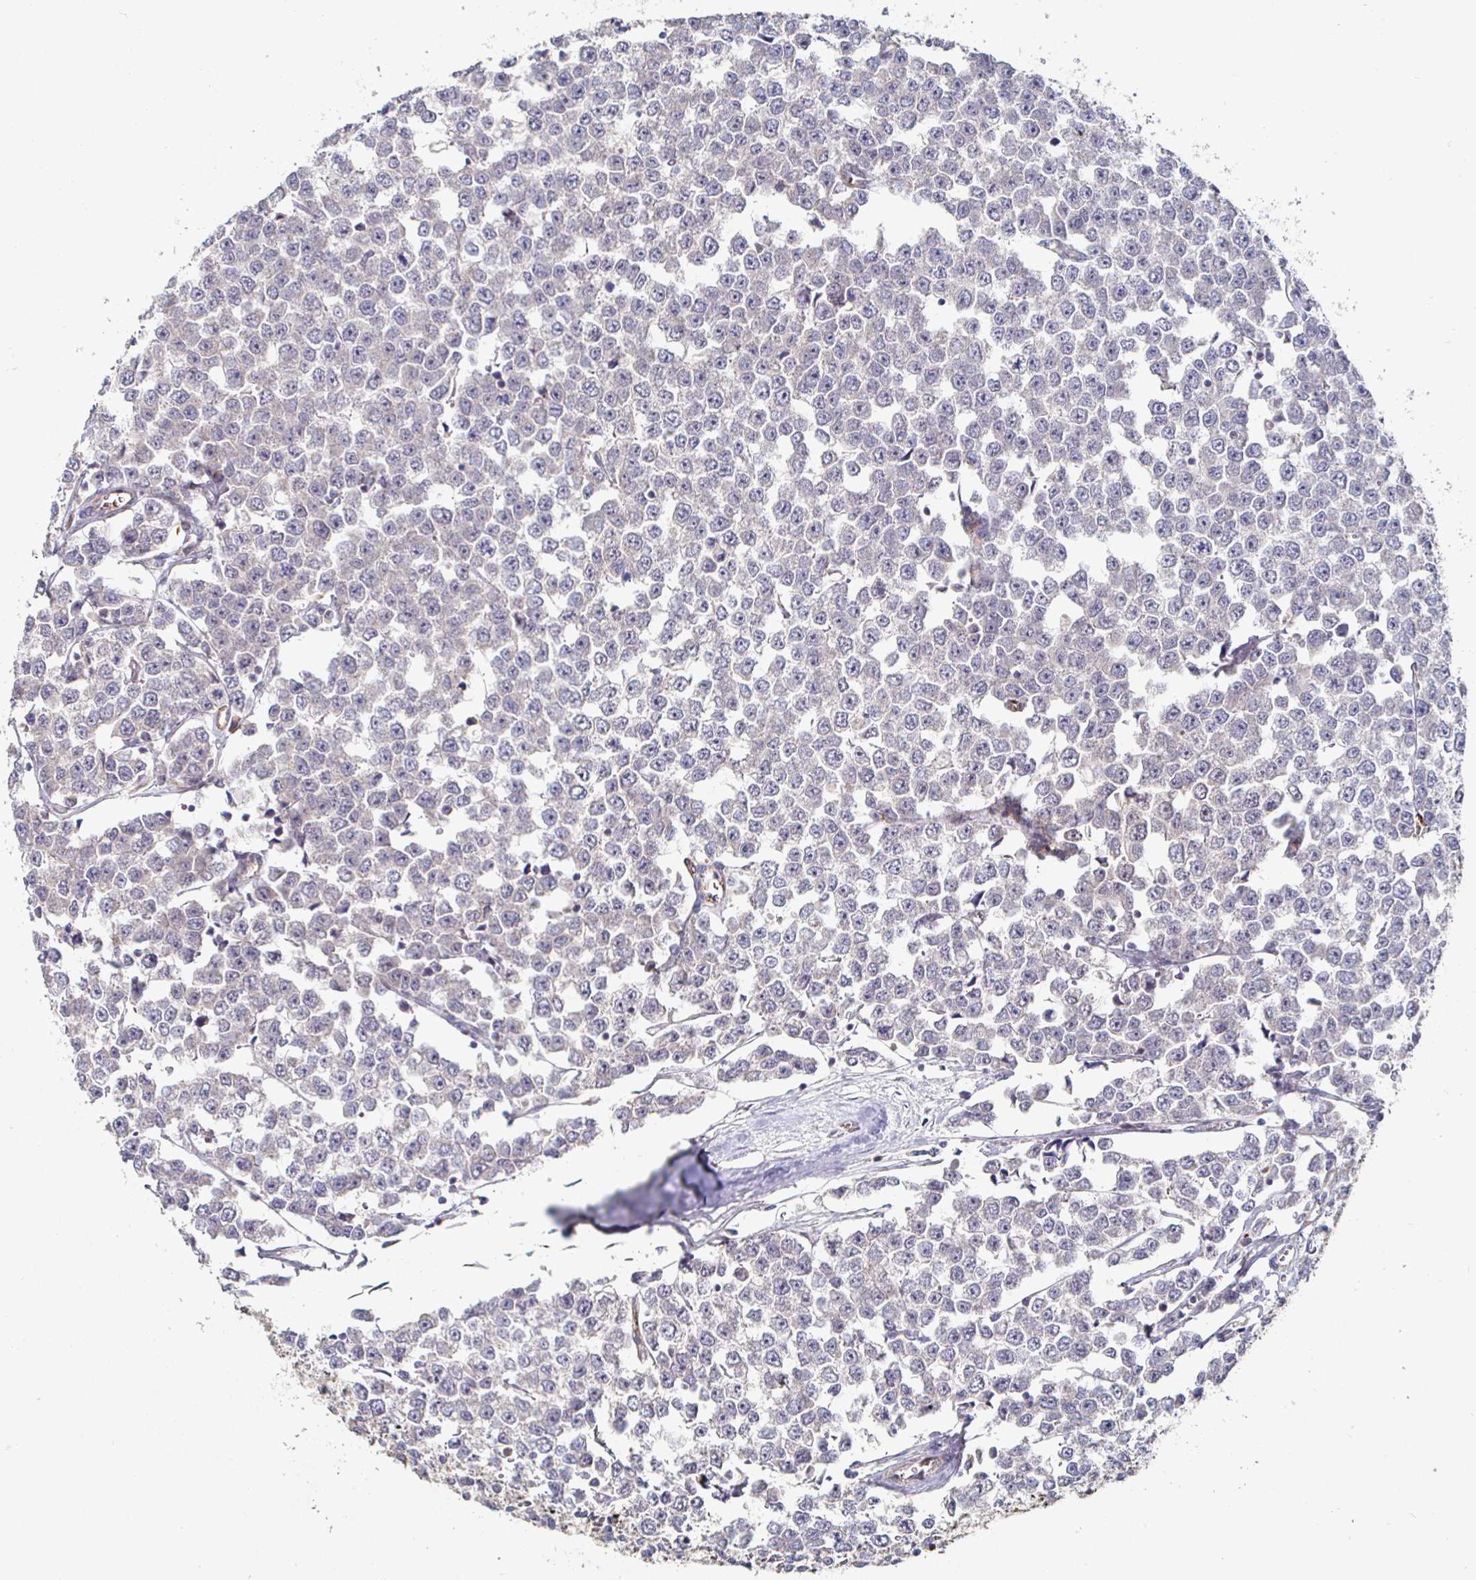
{"staining": {"intensity": "weak", "quantity": "<25%", "location": "cytoplasmic/membranous"}, "tissue": "testis cancer", "cell_type": "Tumor cells", "image_type": "cancer", "snomed": [{"axis": "morphology", "description": "Seminoma, NOS"}, {"axis": "morphology", "description": "Carcinoma, Embryonal, NOS"}, {"axis": "topography", "description": "Testis"}], "caption": "Testis seminoma stained for a protein using IHC demonstrates no expression tumor cells.", "gene": "NRSN1", "patient": {"sex": "male", "age": 52}}